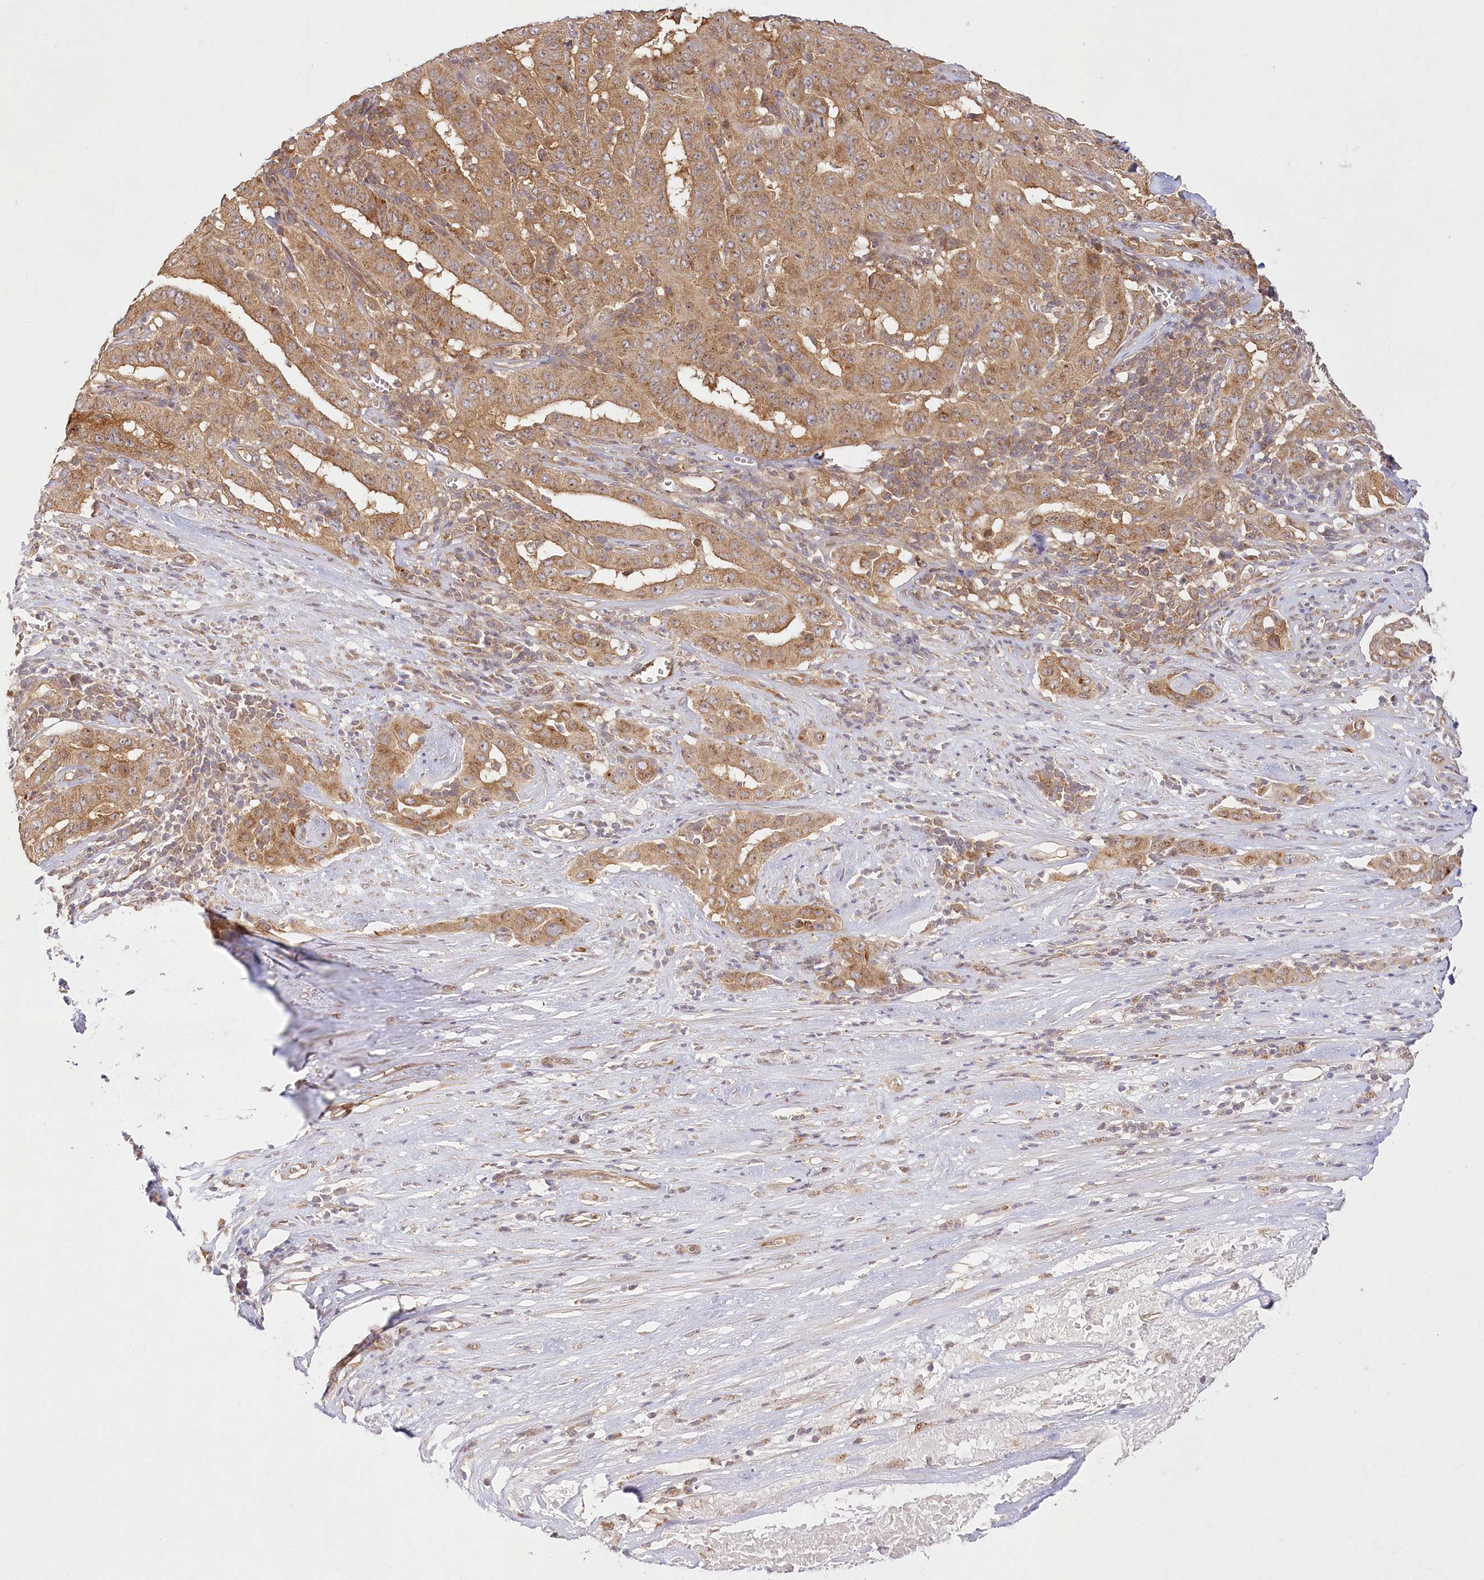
{"staining": {"intensity": "moderate", "quantity": ">75%", "location": "cytoplasmic/membranous"}, "tissue": "pancreatic cancer", "cell_type": "Tumor cells", "image_type": "cancer", "snomed": [{"axis": "morphology", "description": "Adenocarcinoma, NOS"}, {"axis": "topography", "description": "Pancreas"}], "caption": "Immunohistochemical staining of pancreatic adenocarcinoma shows moderate cytoplasmic/membranous protein expression in approximately >75% of tumor cells.", "gene": "INPP4B", "patient": {"sex": "male", "age": 63}}